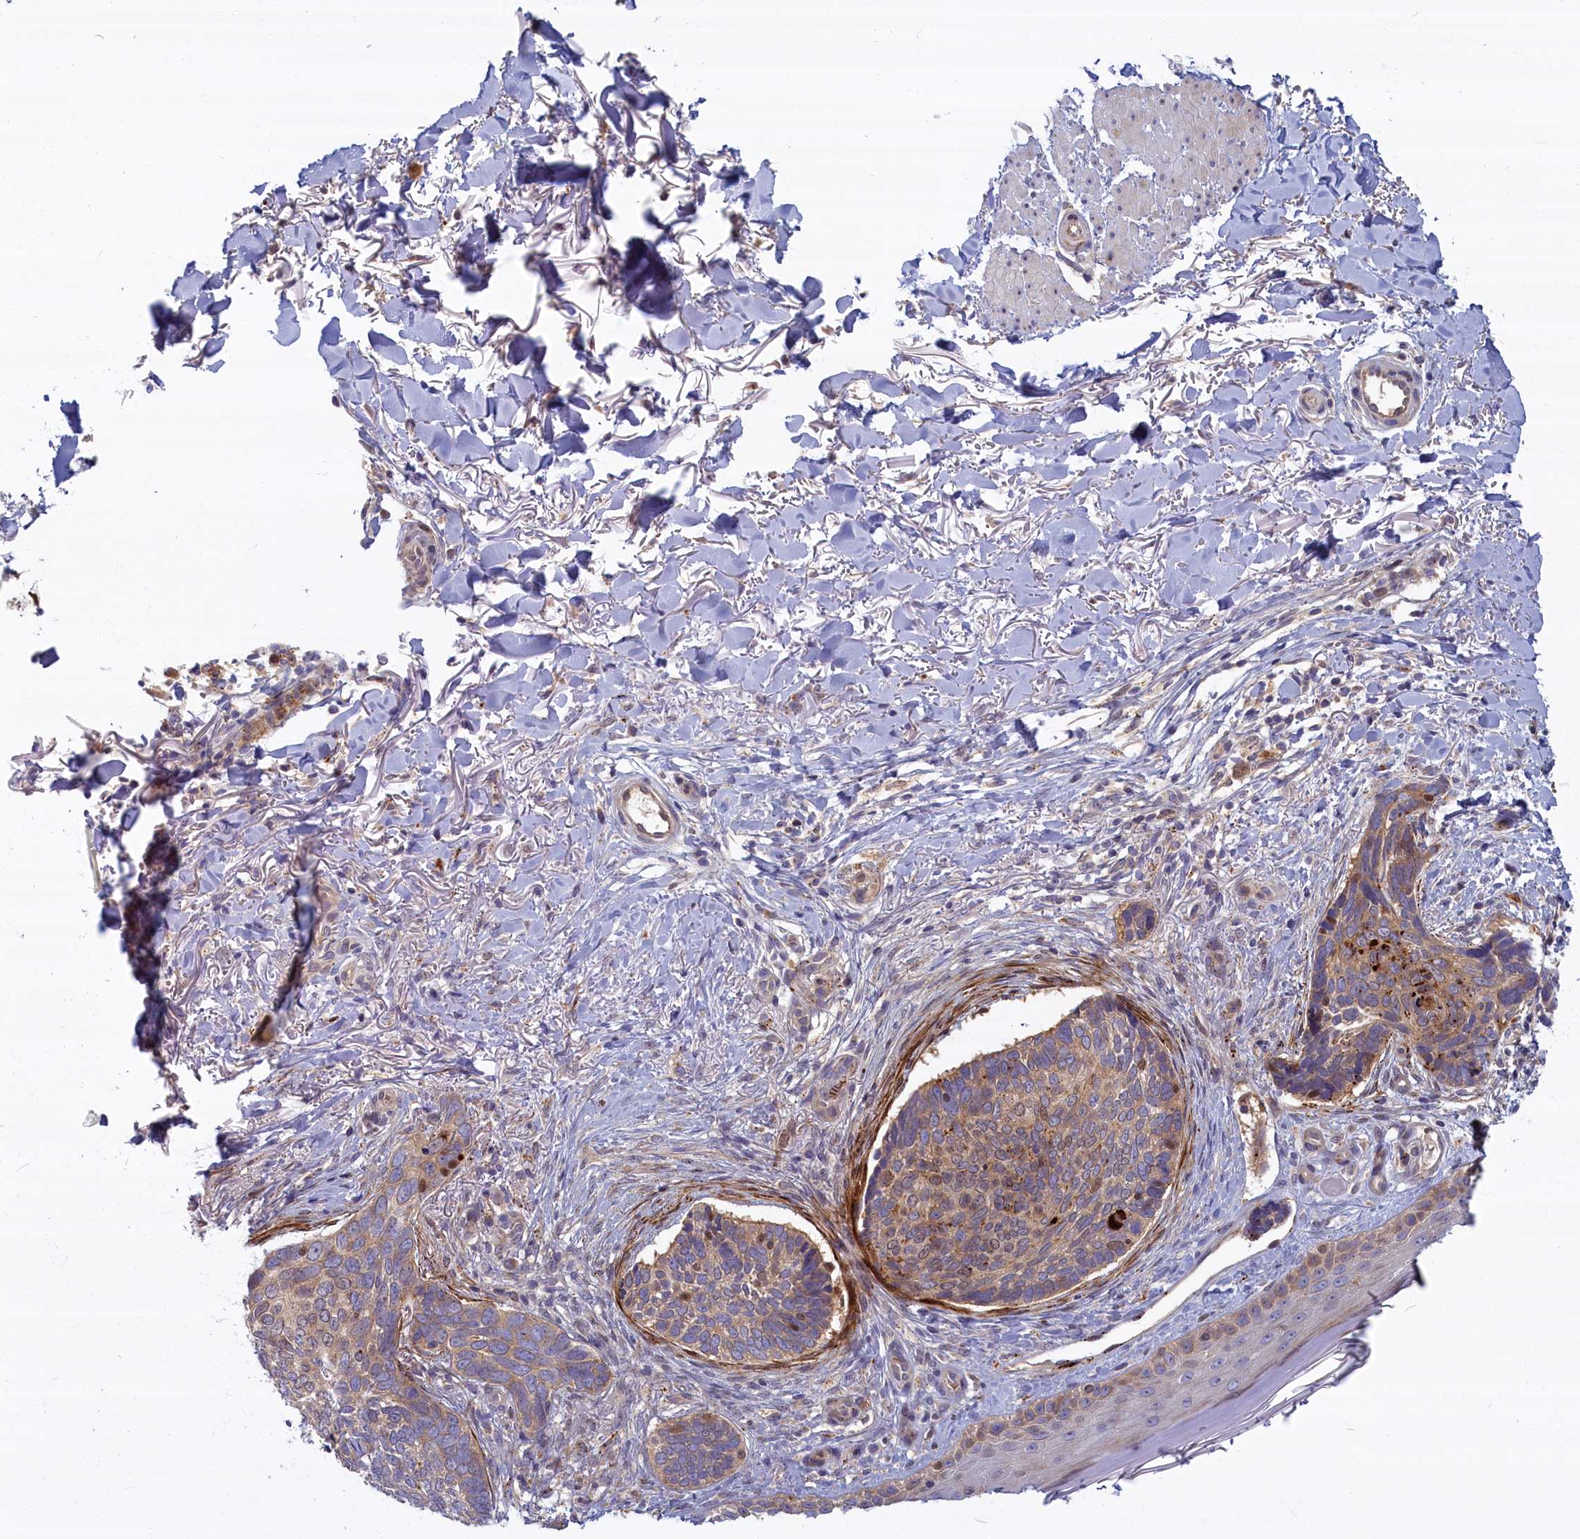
{"staining": {"intensity": "weak", "quantity": "25%-75%", "location": "cytoplasmic/membranous,nuclear"}, "tissue": "skin cancer", "cell_type": "Tumor cells", "image_type": "cancer", "snomed": [{"axis": "morphology", "description": "Normal tissue, NOS"}, {"axis": "morphology", "description": "Basal cell carcinoma"}, {"axis": "topography", "description": "Skin"}], "caption": "A brown stain shows weak cytoplasmic/membranous and nuclear staining of a protein in human skin cancer (basal cell carcinoma) tumor cells. The protein of interest is shown in brown color, while the nuclei are stained blue.", "gene": "FCSK", "patient": {"sex": "female", "age": 67}}